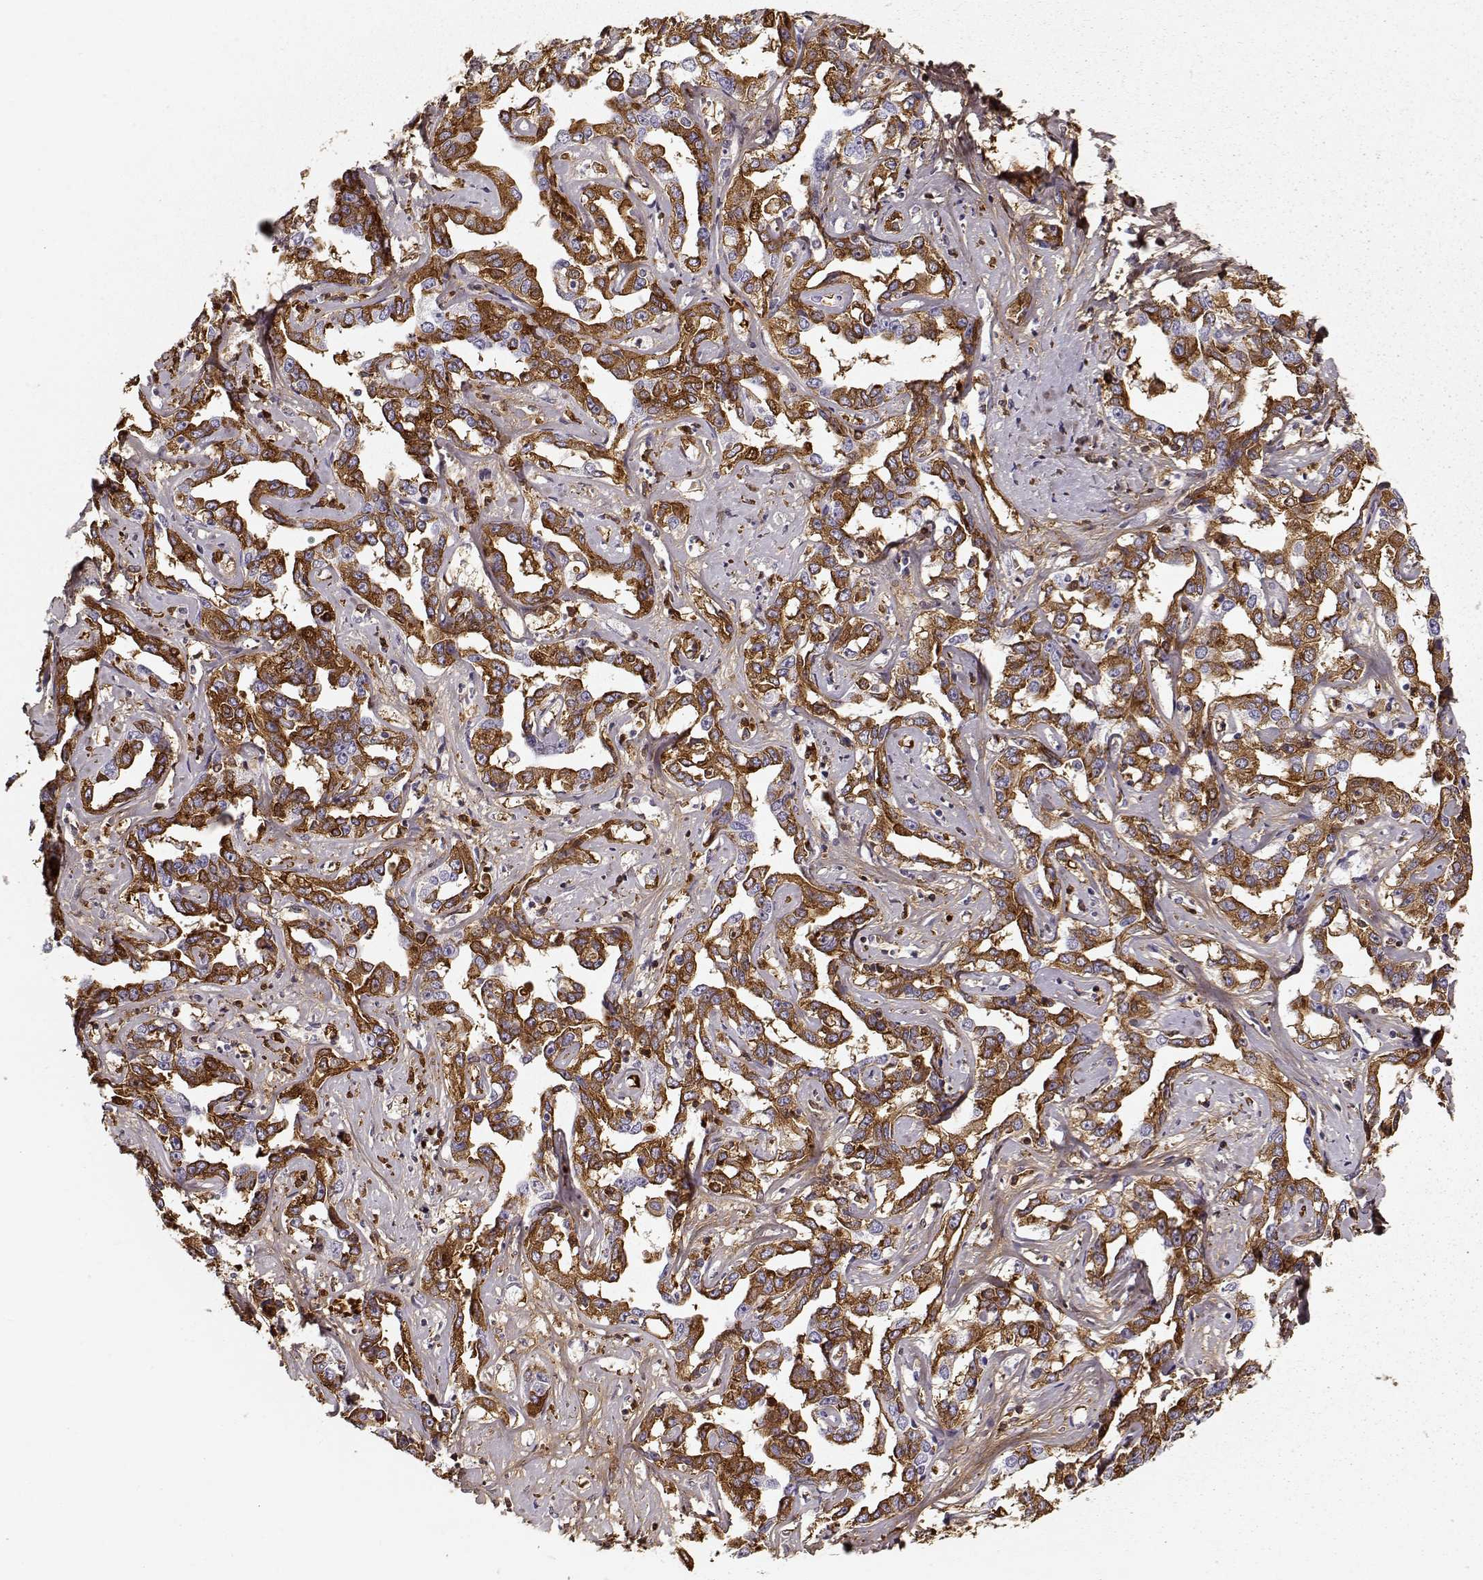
{"staining": {"intensity": "strong", "quantity": ">75%", "location": "cytoplasmic/membranous"}, "tissue": "liver cancer", "cell_type": "Tumor cells", "image_type": "cancer", "snomed": [{"axis": "morphology", "description": "Cholangiocarcinoma"}, {"axis": "topography", "description": "Liver"}], "caption": "IHC (DAB (3,3'-diaminobenzidine)) staining of liver cancer displays strong cytoplasmic/membranous protein staining in about >75% of tumor cells. The staining was performed using DAB (3,3'-diaminobenzidine) to visualize the protein expression in brown, while the nuclei were stained in blue with hematoxylin (Magnification: 20x).", "gene": "LUM", "patient": {"sex": "male", "age": 59}}